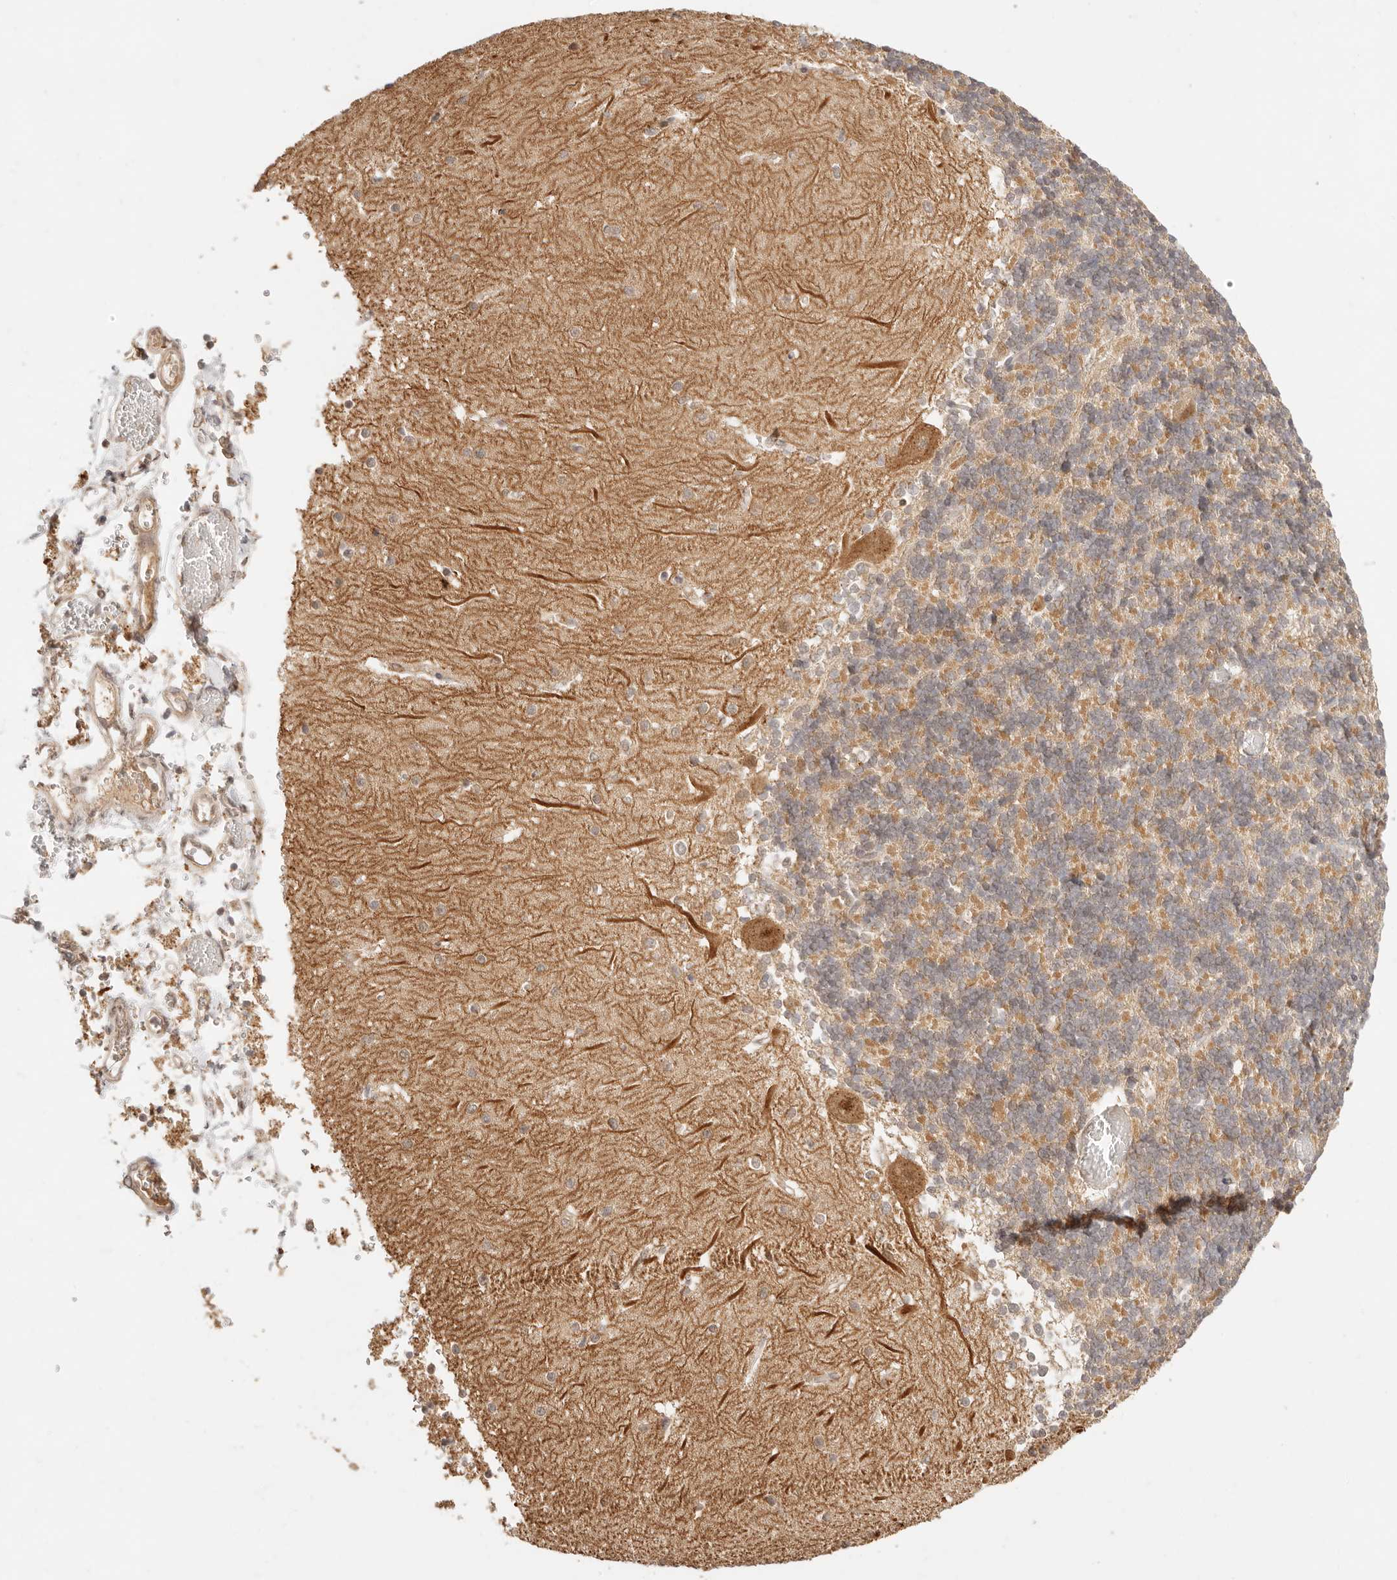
{"staining": {"intensity": "moderate", "quantity": ">75%", "location": "cytoplasmic/membranous"}, "tissue": "cerebellum", "cell_type": "Cells in granular layer", "image_type": "normal", "snomed": [{"axis": "morphology", "description": "Normal tissue, NOS"}, {"axis": "topography", "description": "Cerebellum"}], "caption": "This photomicrograph demonstrates IHC staining of unremarkable cerebellum, with medium moderate cytoplasmic/membranous expression in approximately >75% of cells in granular layer.", "gene": "TRIM11", "patient": {"sex": "male", "age": 37}}